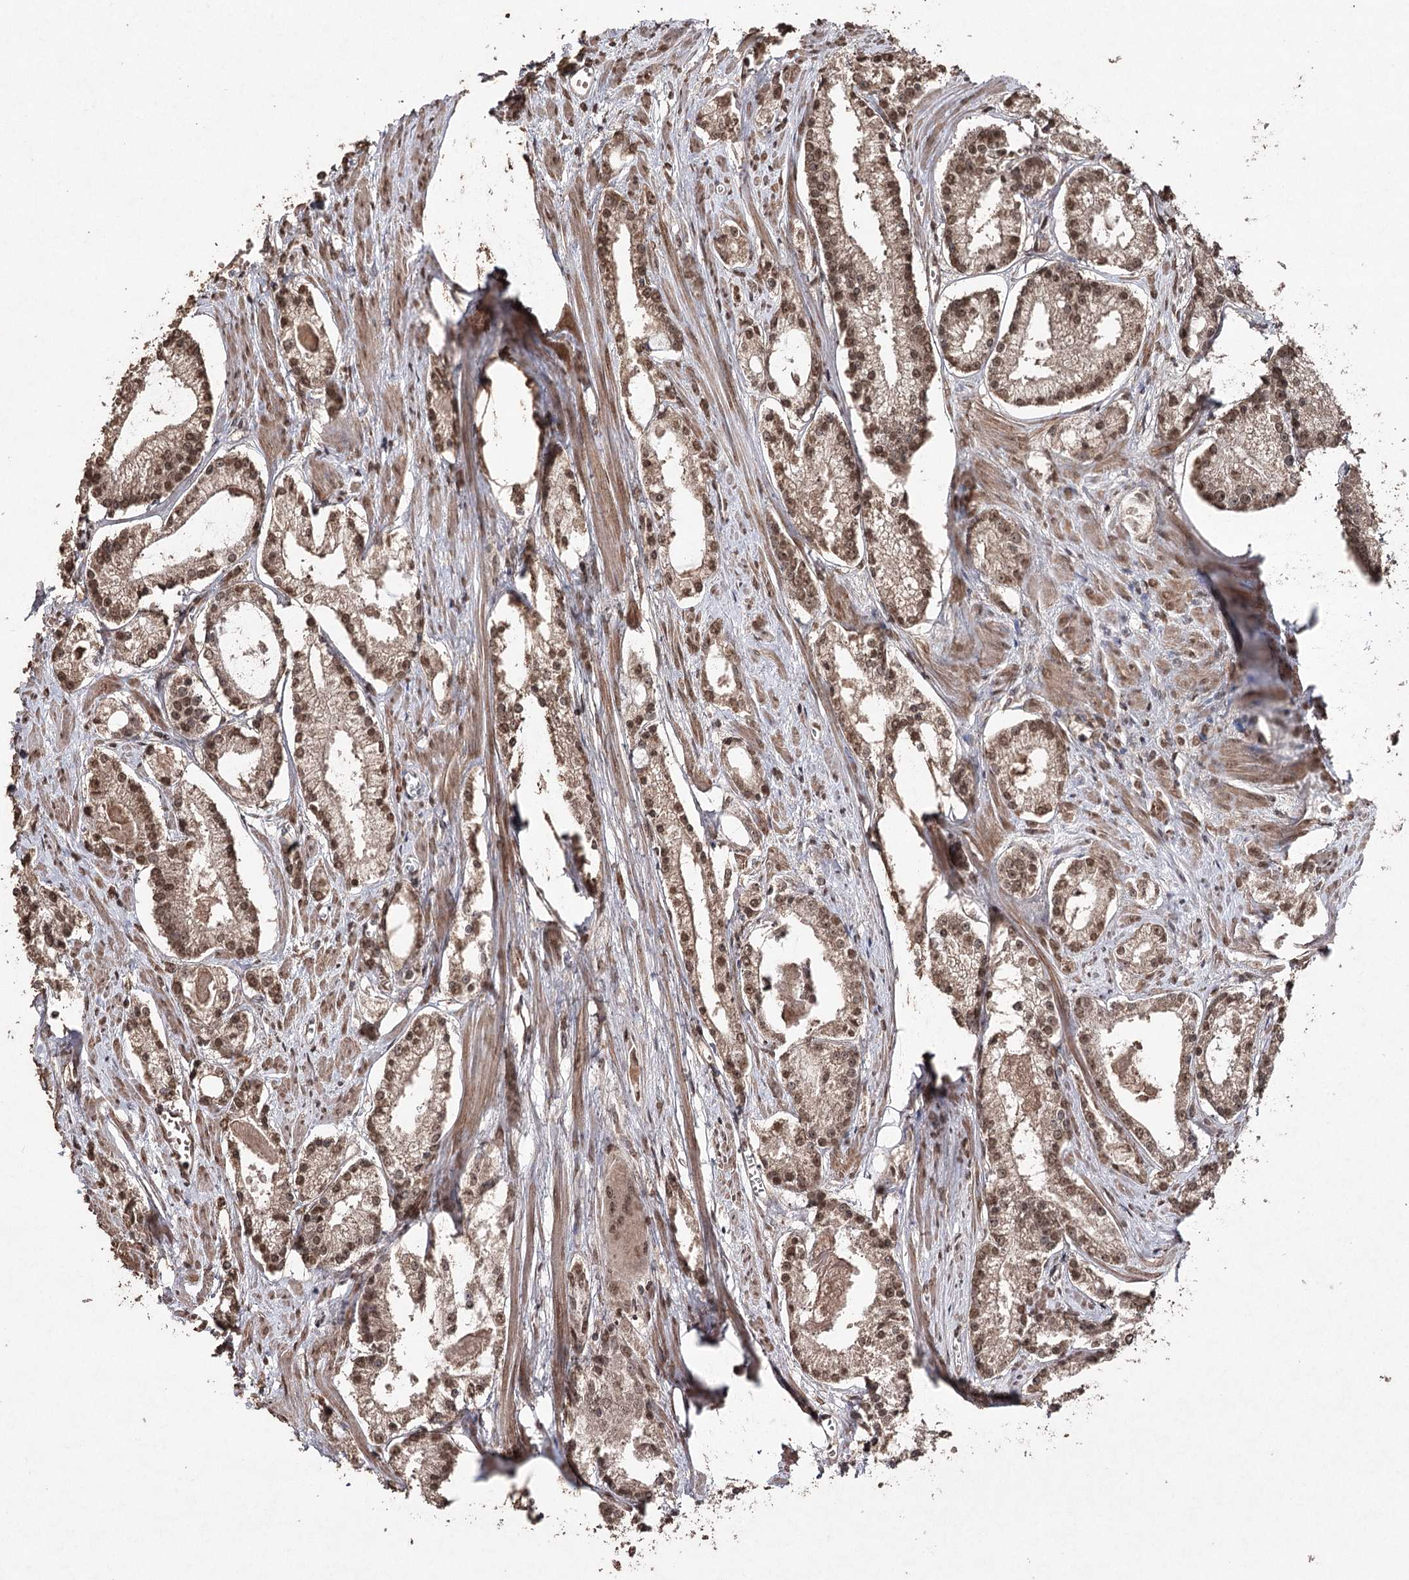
{"staining": {"intensity": "moderate", "quantity": ">75%", "location": "nuclear"}, "tissue": "prostate cancer", "cell_type": "Tumor cells", "image_type": "cancer", "snomed": [{"axis": "morphology", "description": "Adenocarcinoma, Low grade"}, {"axis": "topography", "description": "Prostate"}], "caption": "Brown immunohistochemical staining in human adenocarcinoma (low-grade) (prostate) exhibits moderate nuclear expression in approximately >75% of tumor cells. Nuclei are stained in blue.", "gene": "ATG14", "patient": {"sex": "male", "age": 54}}